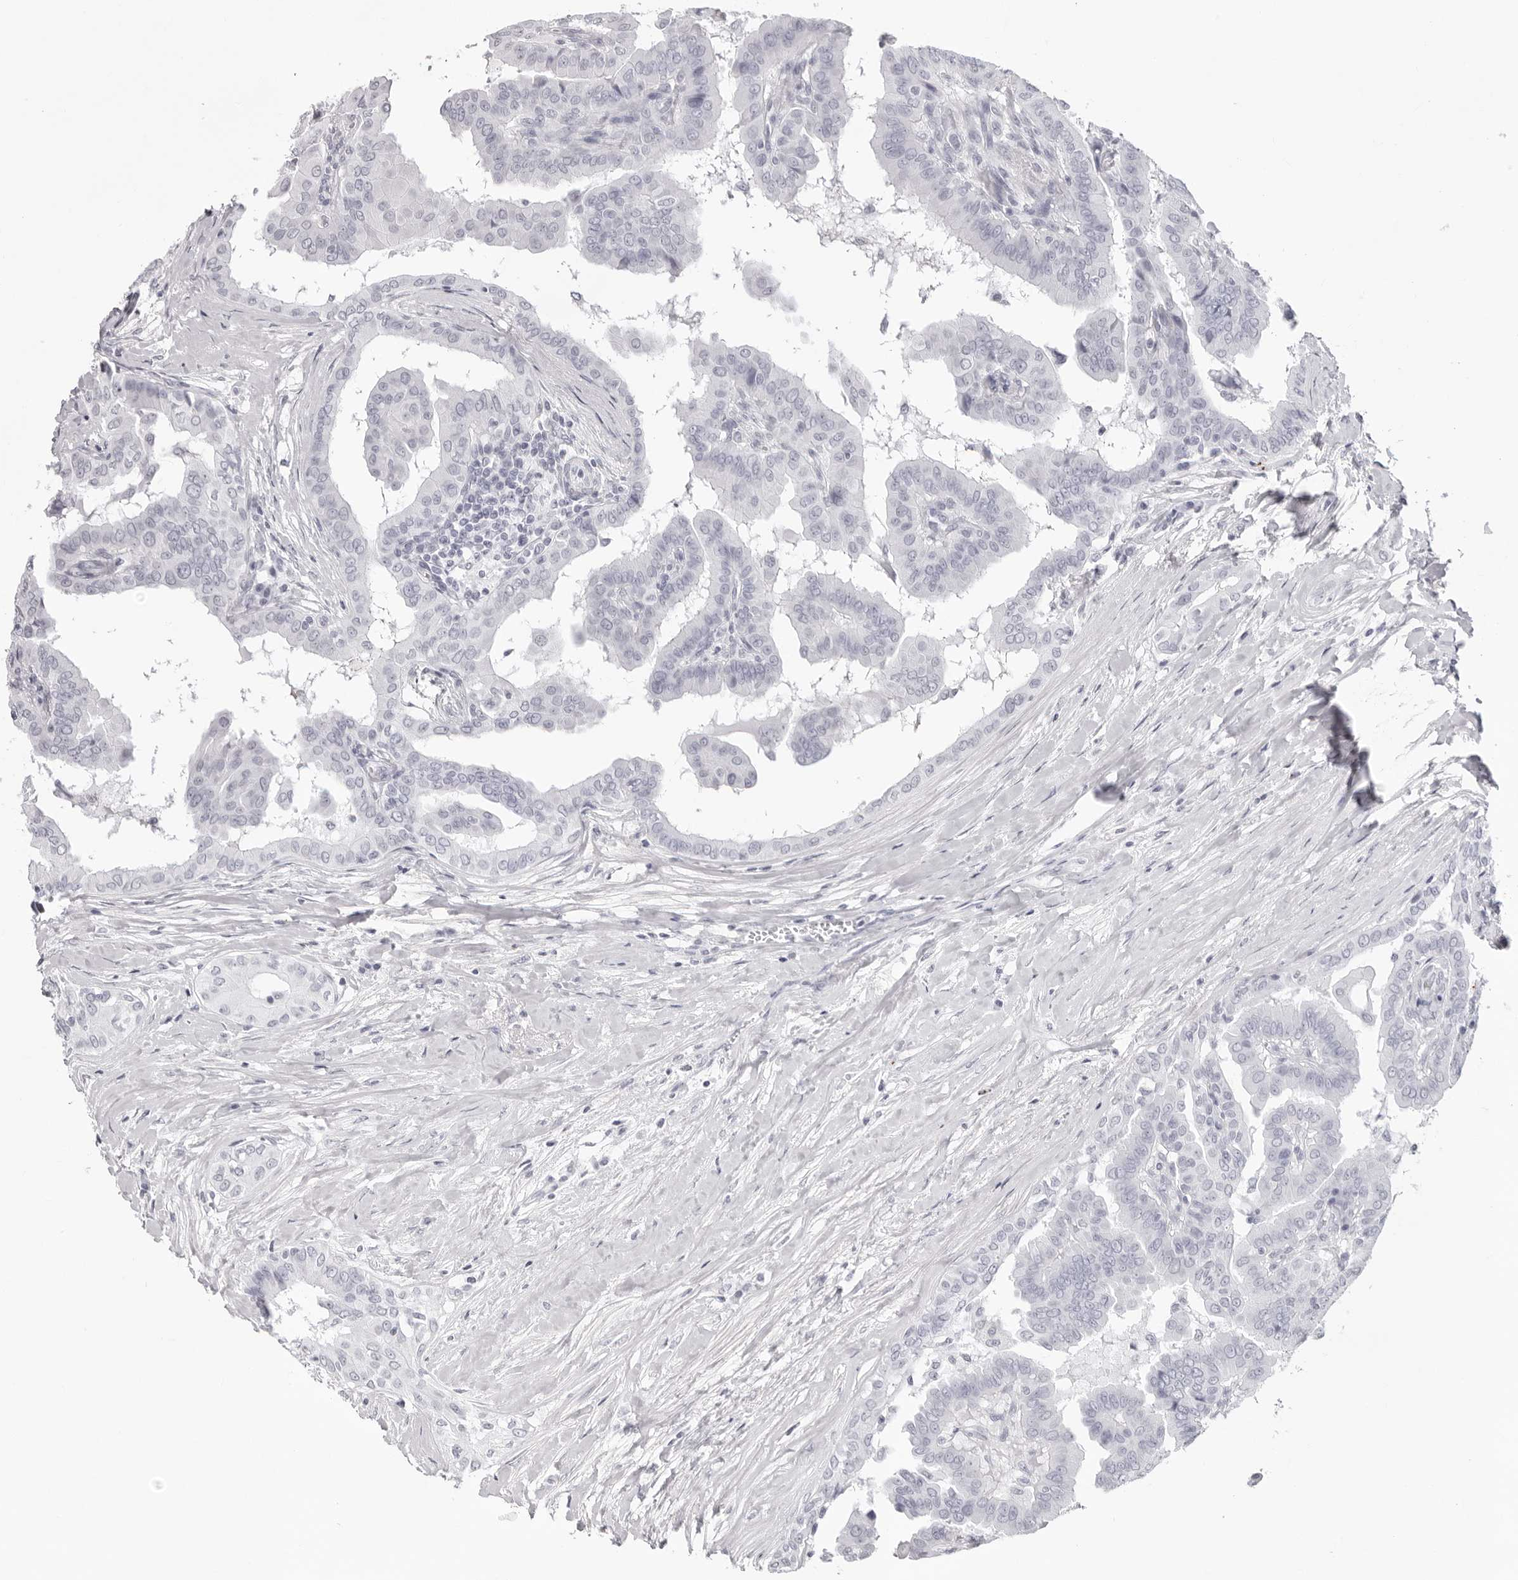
{"staining": {"intensity": "negative", "quantity": "none", "location": "none"}, "tissue": "thyroid cancer", "cell_type": "Tumor cells", "image_type": "cancer", "snomed": [{"axis": "morphology", "description": "Papillary adenocarcinoma, NOS"}, {"axis": "topography", "description": "Thyroid gland"}], "caption": "Immunohistochemical staining of human thyroid cancer reveals no significant expression in tumor cells. Nuclei are stained in blue.", "gene": "INSL3", "patient": {"sex": "male", "age": 33}}